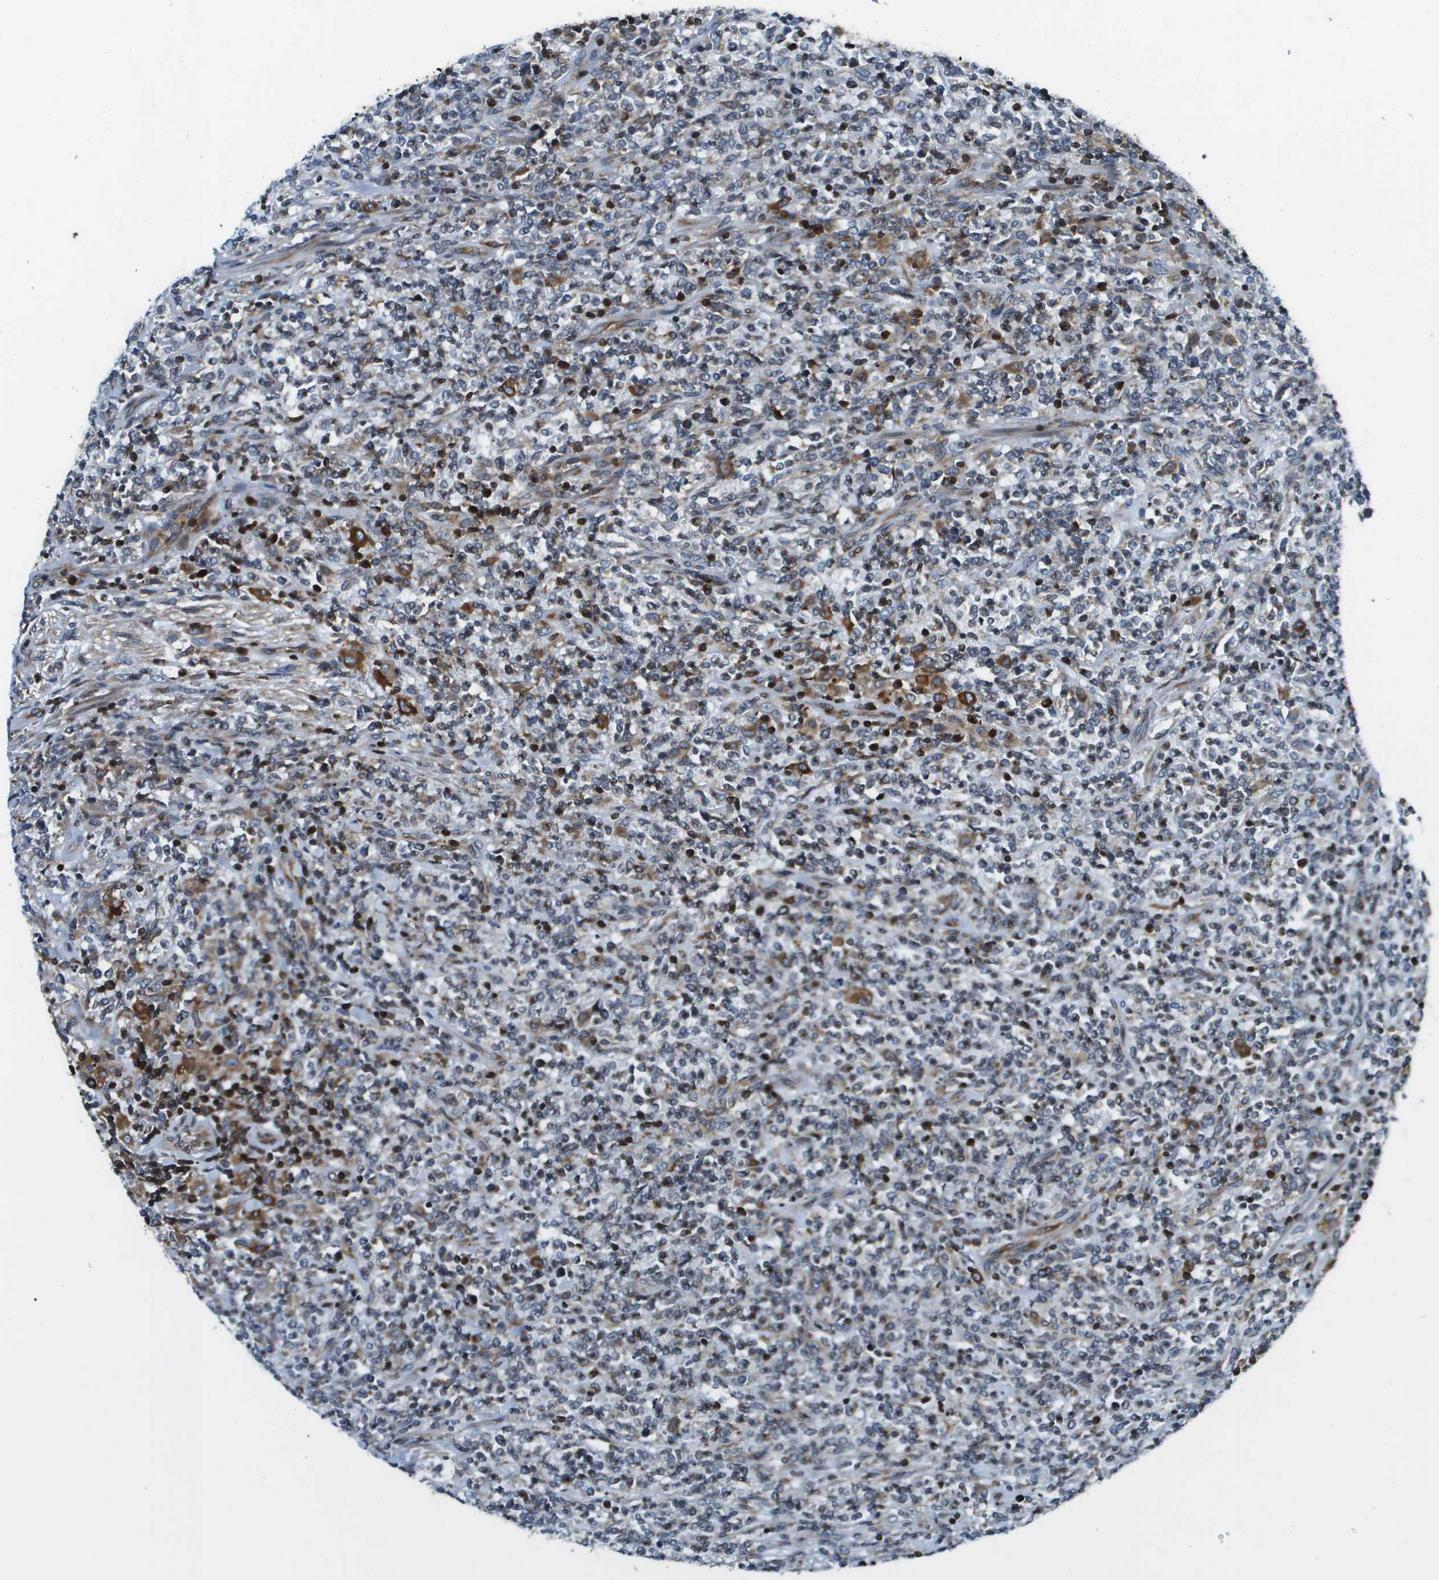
{"staining": {"intensity": "weak", "quantity": "<25%", "location": "cytoplasmic/membranous"}, "tissue": "lymphoma", "cell_type": "Tumor cells", "image_type": "cancer", "snomed": [{"axis": "morphology", "description": "Malignant lymphoma, non-Hodgkin's type, High grade"}, {"axis": "topography", "description": "Soft tissue"}], "caption": "Lymphoma was stained to show a protein in brown. There is no significant staining in tumor cells. (DAB (3,3'-diaminobenzidine) IHC, high magnification).", "gene": "ESYT1", "patient": {"sex": "male", "age": 18}}